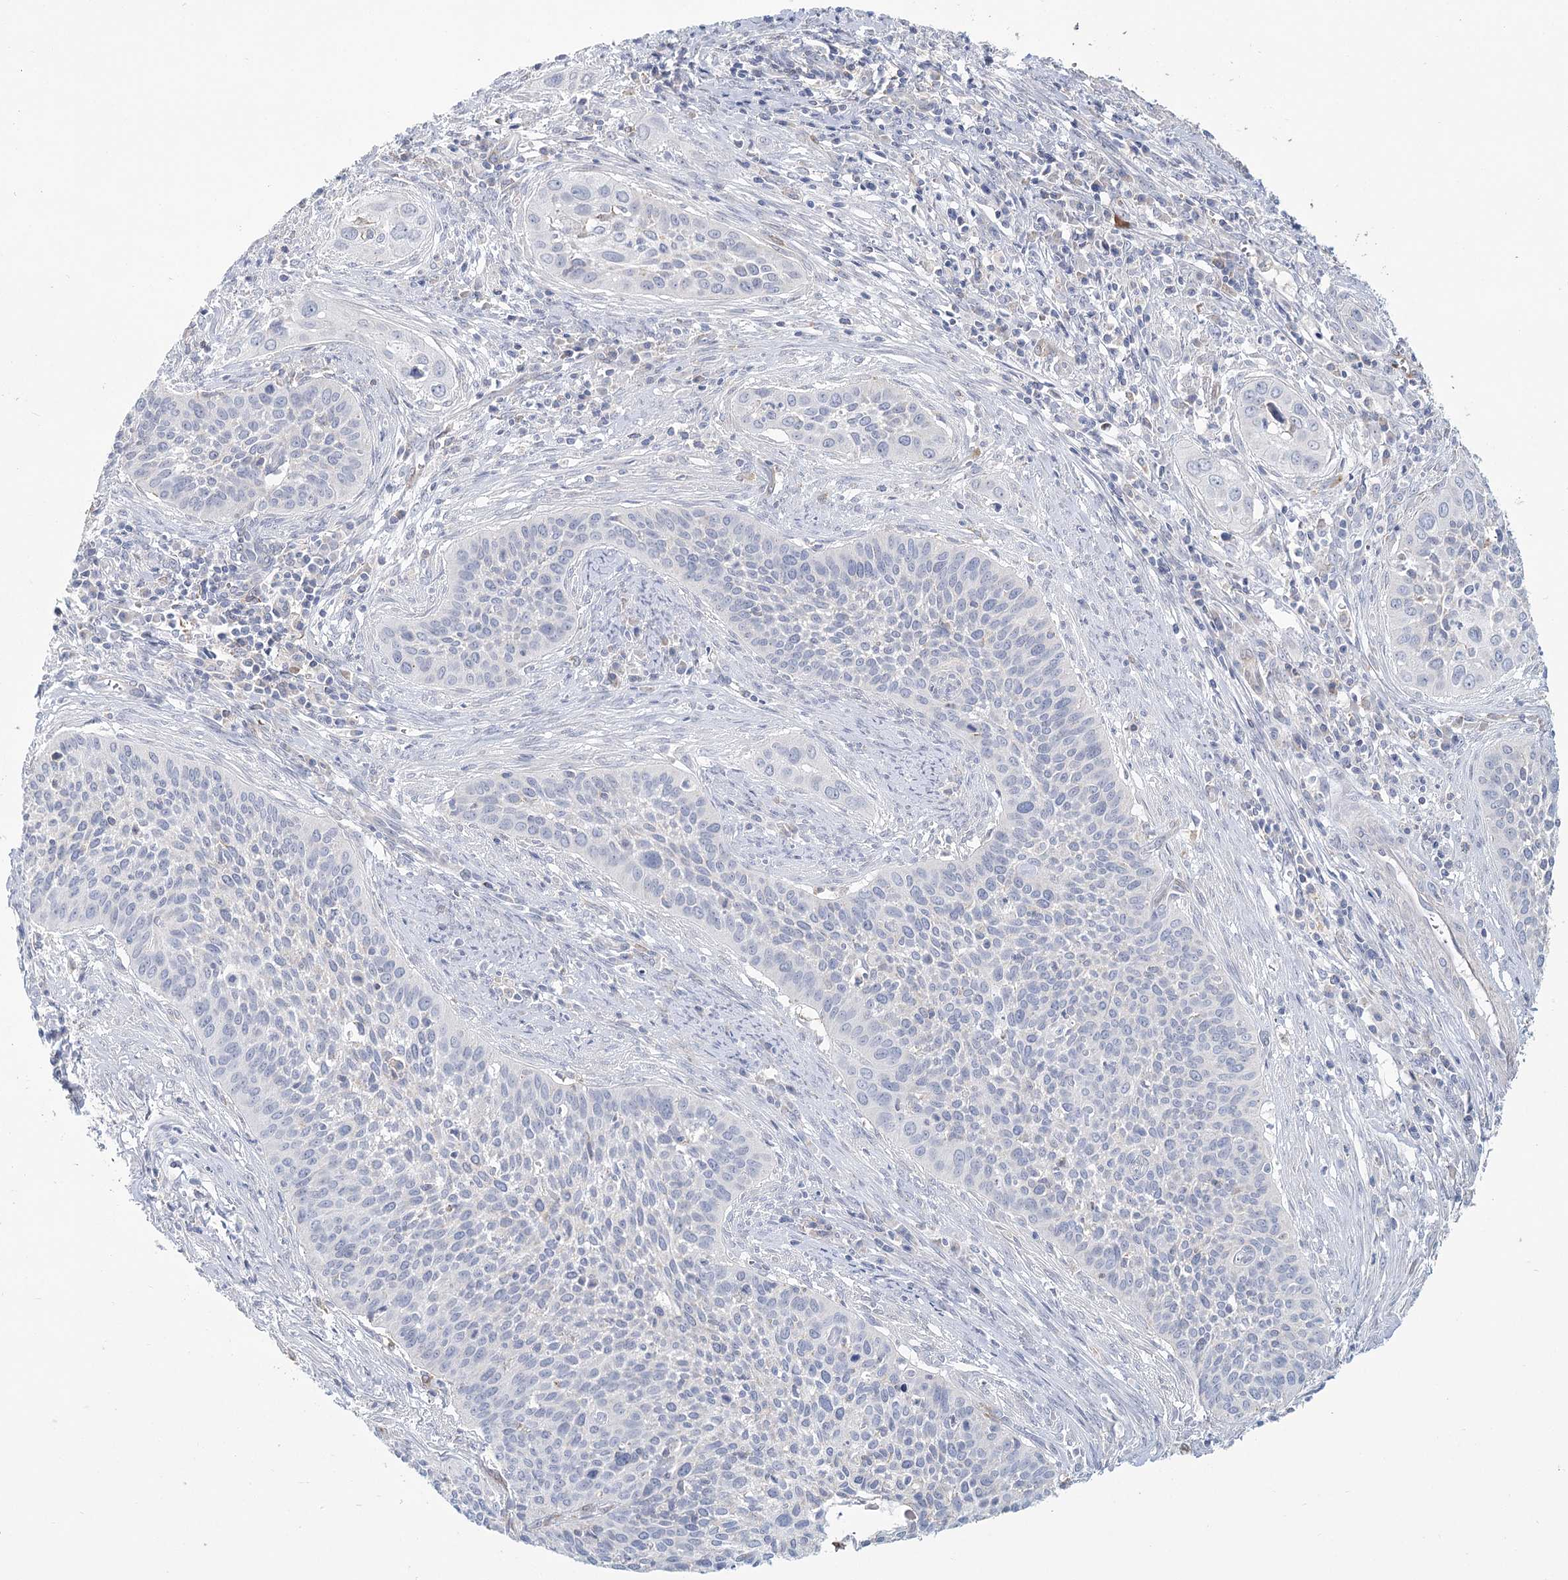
{"staining": {"intensity": "negative", "quantity": "none", "location": "none"}, "tissue": "cervical cancer", "cell_type": "Tumor cells", "image_type": "cancer", "snomed": [{"axis": "morphology", "description": "Squamous cell carcinoma, NOS"}, {"axis": "topography", "description": "Cervix"}], "caption": "Tumor cells show no significant protein expression in cervical cancer. (Brightfield microscopy of DAB immunohistochemistry (IHC) at high magnification).", "gene": "ARHGAP44", "patient": {"sex": "female", "age": 34}}